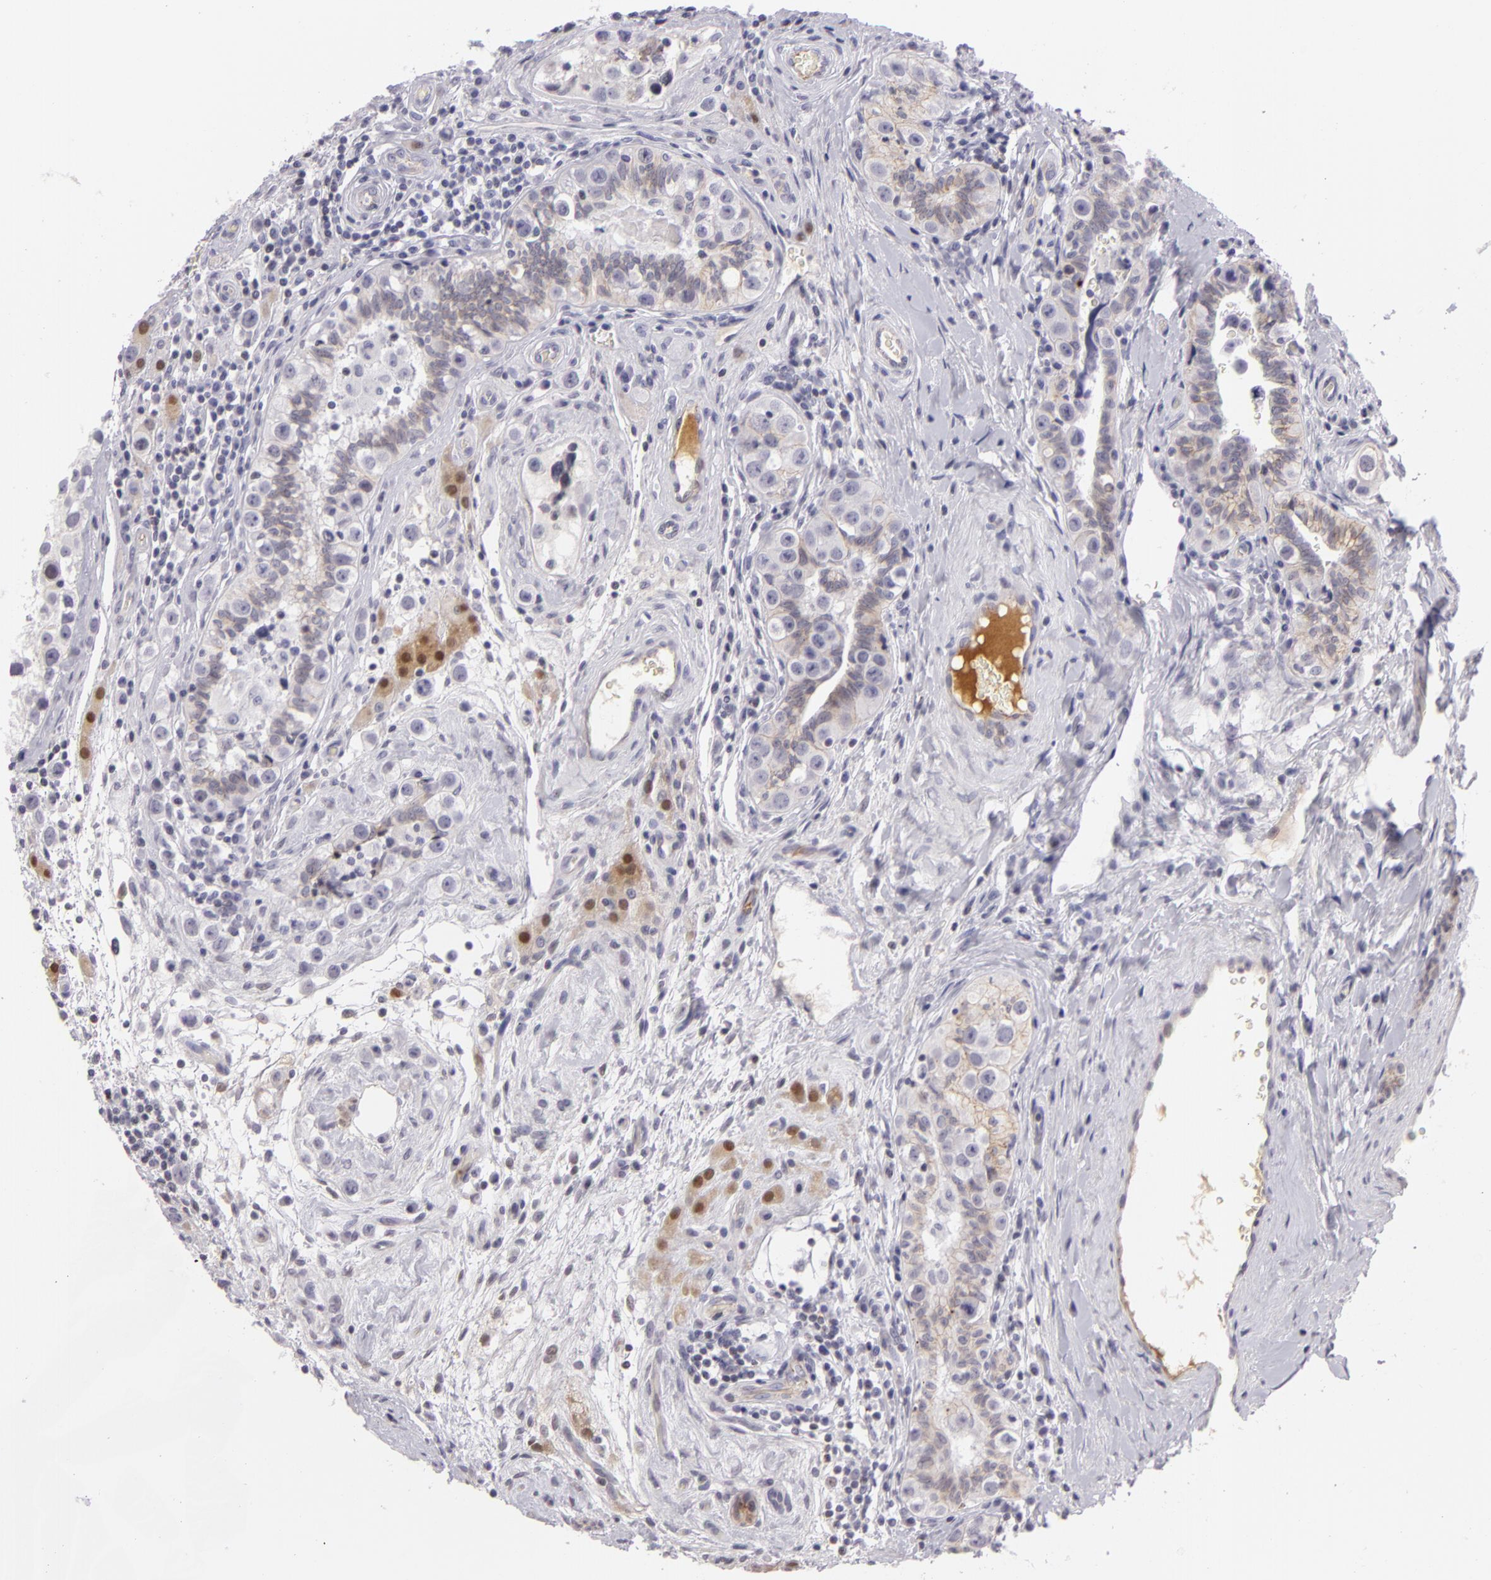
{"staining": {"intensity": "negative", "quantity": "none", "location": "none"}, "tissue": "testis cancer", "cell_type": "Tumor cells", "image_type": "cancer", "snomed": [{"axis": "morphology", "description": "Seminoma, NOS"}, {"axis": "topography", "description": "Testis"}], "caption": "Image shows no protein staining in tumor cells of testis cancer (seminoma) tissue. (Brightfield microscopy of DAB immunohistochemistry at high magnification).", "gene": "CTNNB1", "patient": {"sex": "male", "age": 32}}